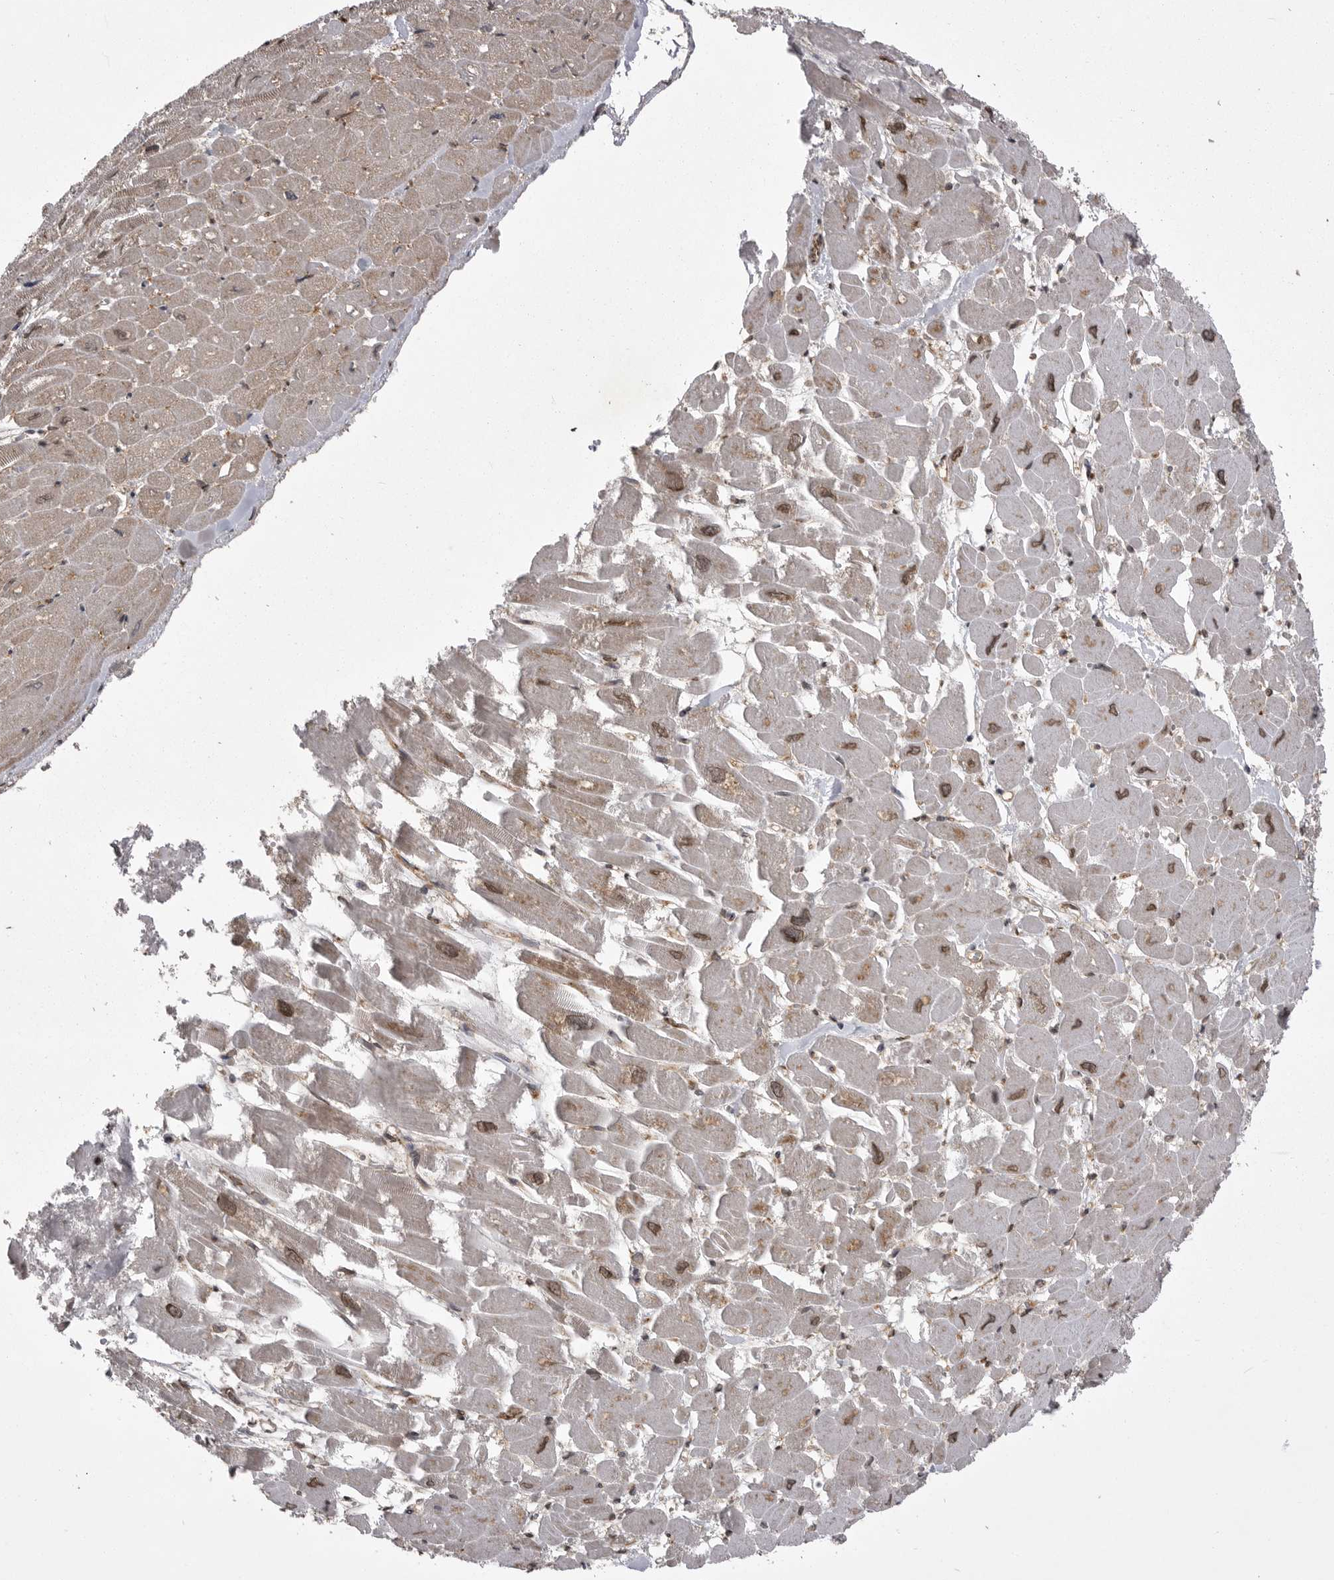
{"staining": {"intensity": "weak", "quantity": ">75%", "location": "cytoplasmic/membranous,nuclear"}, "tissue": "heart muscle", "cell_type": "Cardiomyocytes", "image_type": "normal", "snomed": [{"axis": "morphology", "description": "Normal tissue, NOS"}, {"axis": "topography", "description": "Heart"}], "caption": "Protein staining shows weak cytoplasmic/membranous,nuclear expression in about >75% of cardiomyocytes in unremarkable heart muscle. (Stains: DAB (3,3'-diaminobenzidine) in brown, nuclei in blue, Microscopy: brightfield microscopy at high magnification).", "gene": "ABL1", "patient": {"sex": "male", "age": 54}}